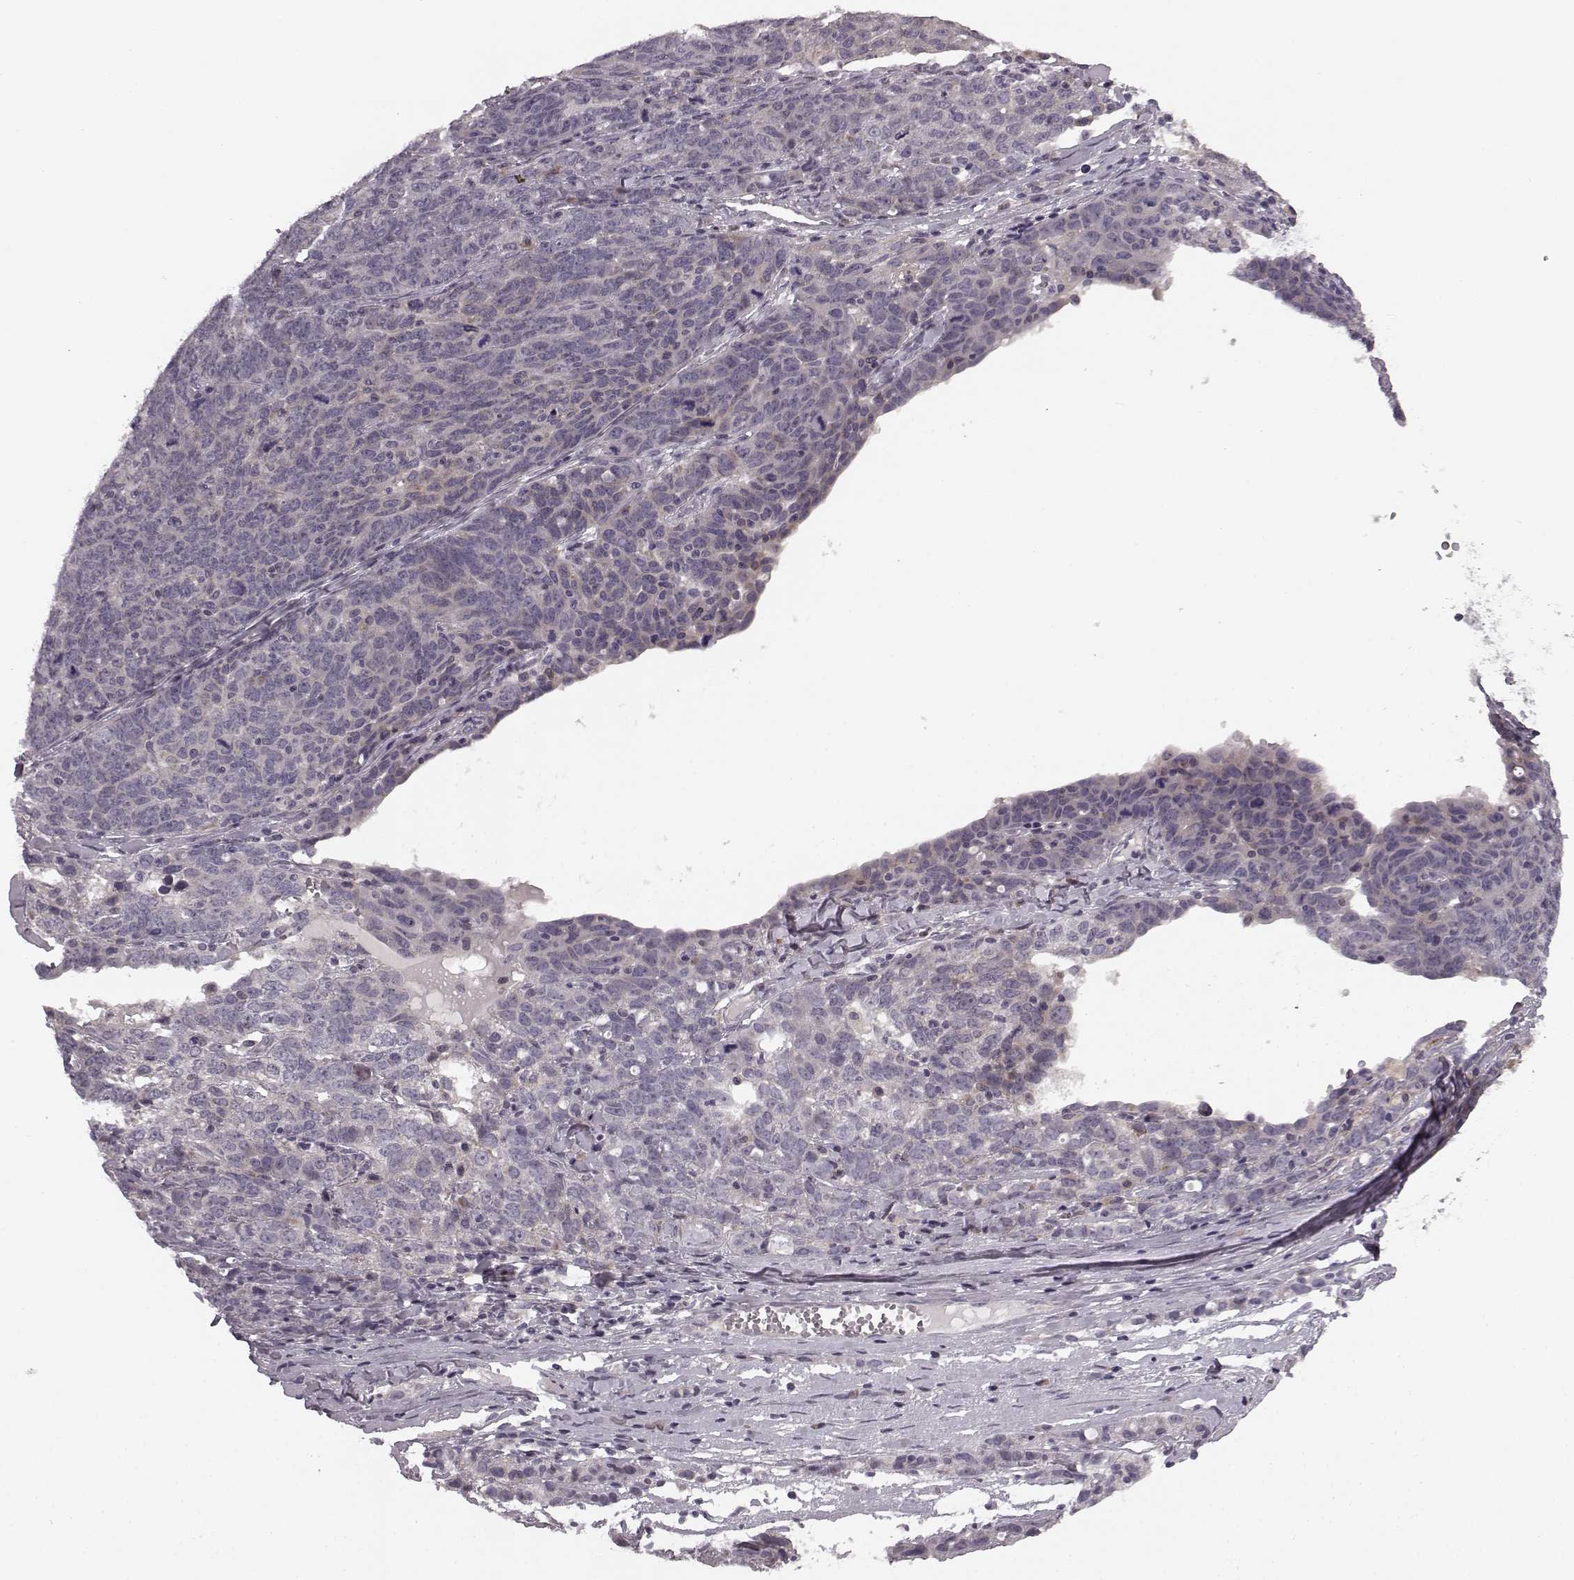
{"staining": {"intensity": "negative", "quantity": "none", "location": "none"}, "tissue": "ovarian cancer", "cell_type": "Tumor cells", "image_type": "cancer", "snomed": [{"axis": "morphology", "description": "Cystadenocarcinoma, serous, NOS"}, {"axis": "topography", "description": "Ovary"}], "caption": "Immunohistochemistry of ovarian cancer demonstrates no staining in tumor cells. The staining was performed using DAB (3,3'-diaminobenzidine) to visualize the protein expression in brown, while the nuclei were stained in blue with hematoxylin (Magnification: 20x).", "gene": "FAM234B", "patient": {"sex": "female", "age": 71}}